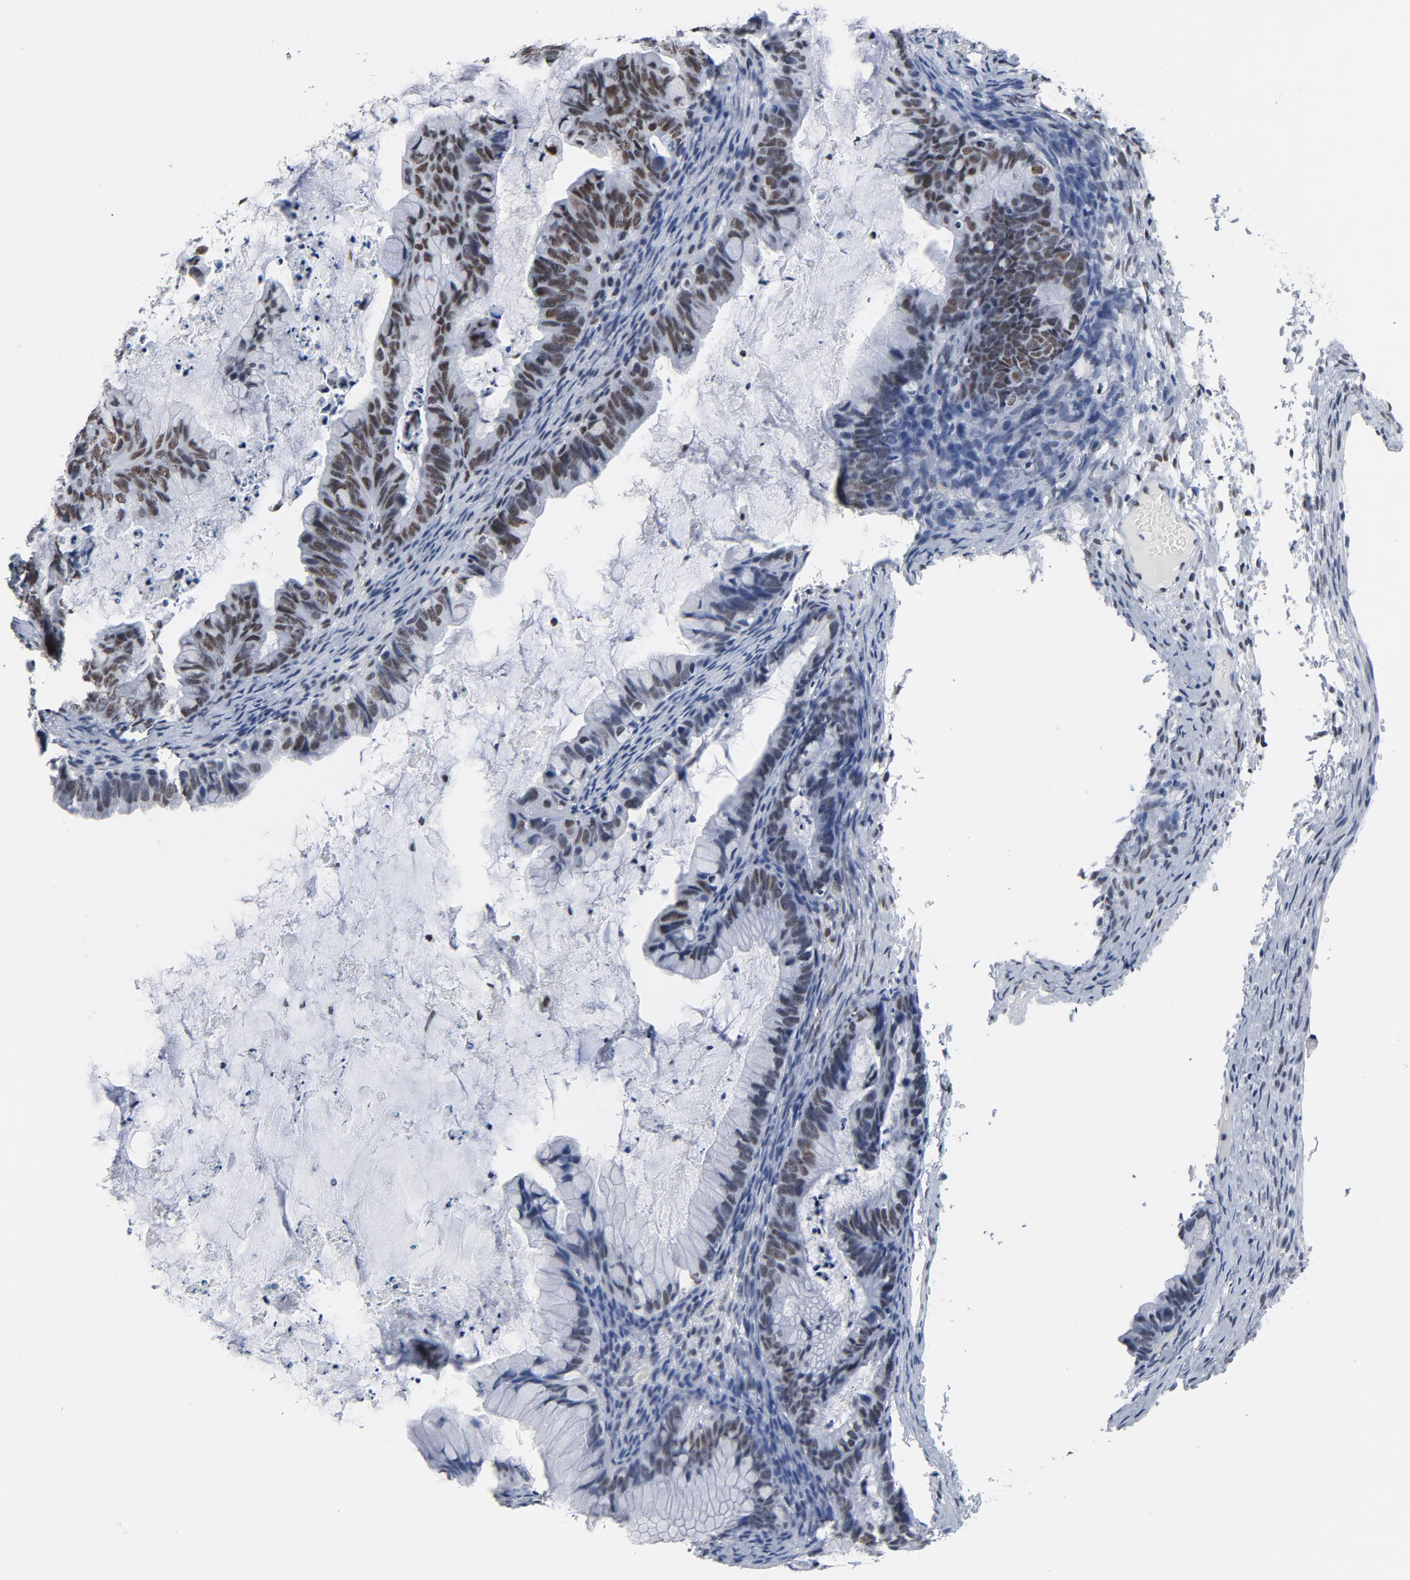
{"staining": {"intensity": "moderate", "quantity": "25%-75%", "location": "nuclear"}, "tissue": "ovarian cancer", "cell_type": "Tumor cells", "image_type": "cancer", "snomed": [{"axis": "morphology", "description": "Cystadenocarcinoma, mucinous, NOS"}, {"axis": "topography", "description": "Ovary"}], "caption": "Immunohistochemical staining of ovarian cancer (mucinous cystadenocarcinoma) reveals medium levels of moderate nuclear staining in about 25%-75% of tumor cells.", "gene": "CSTF2", "patient": {"sex": "female", "age": 36}}